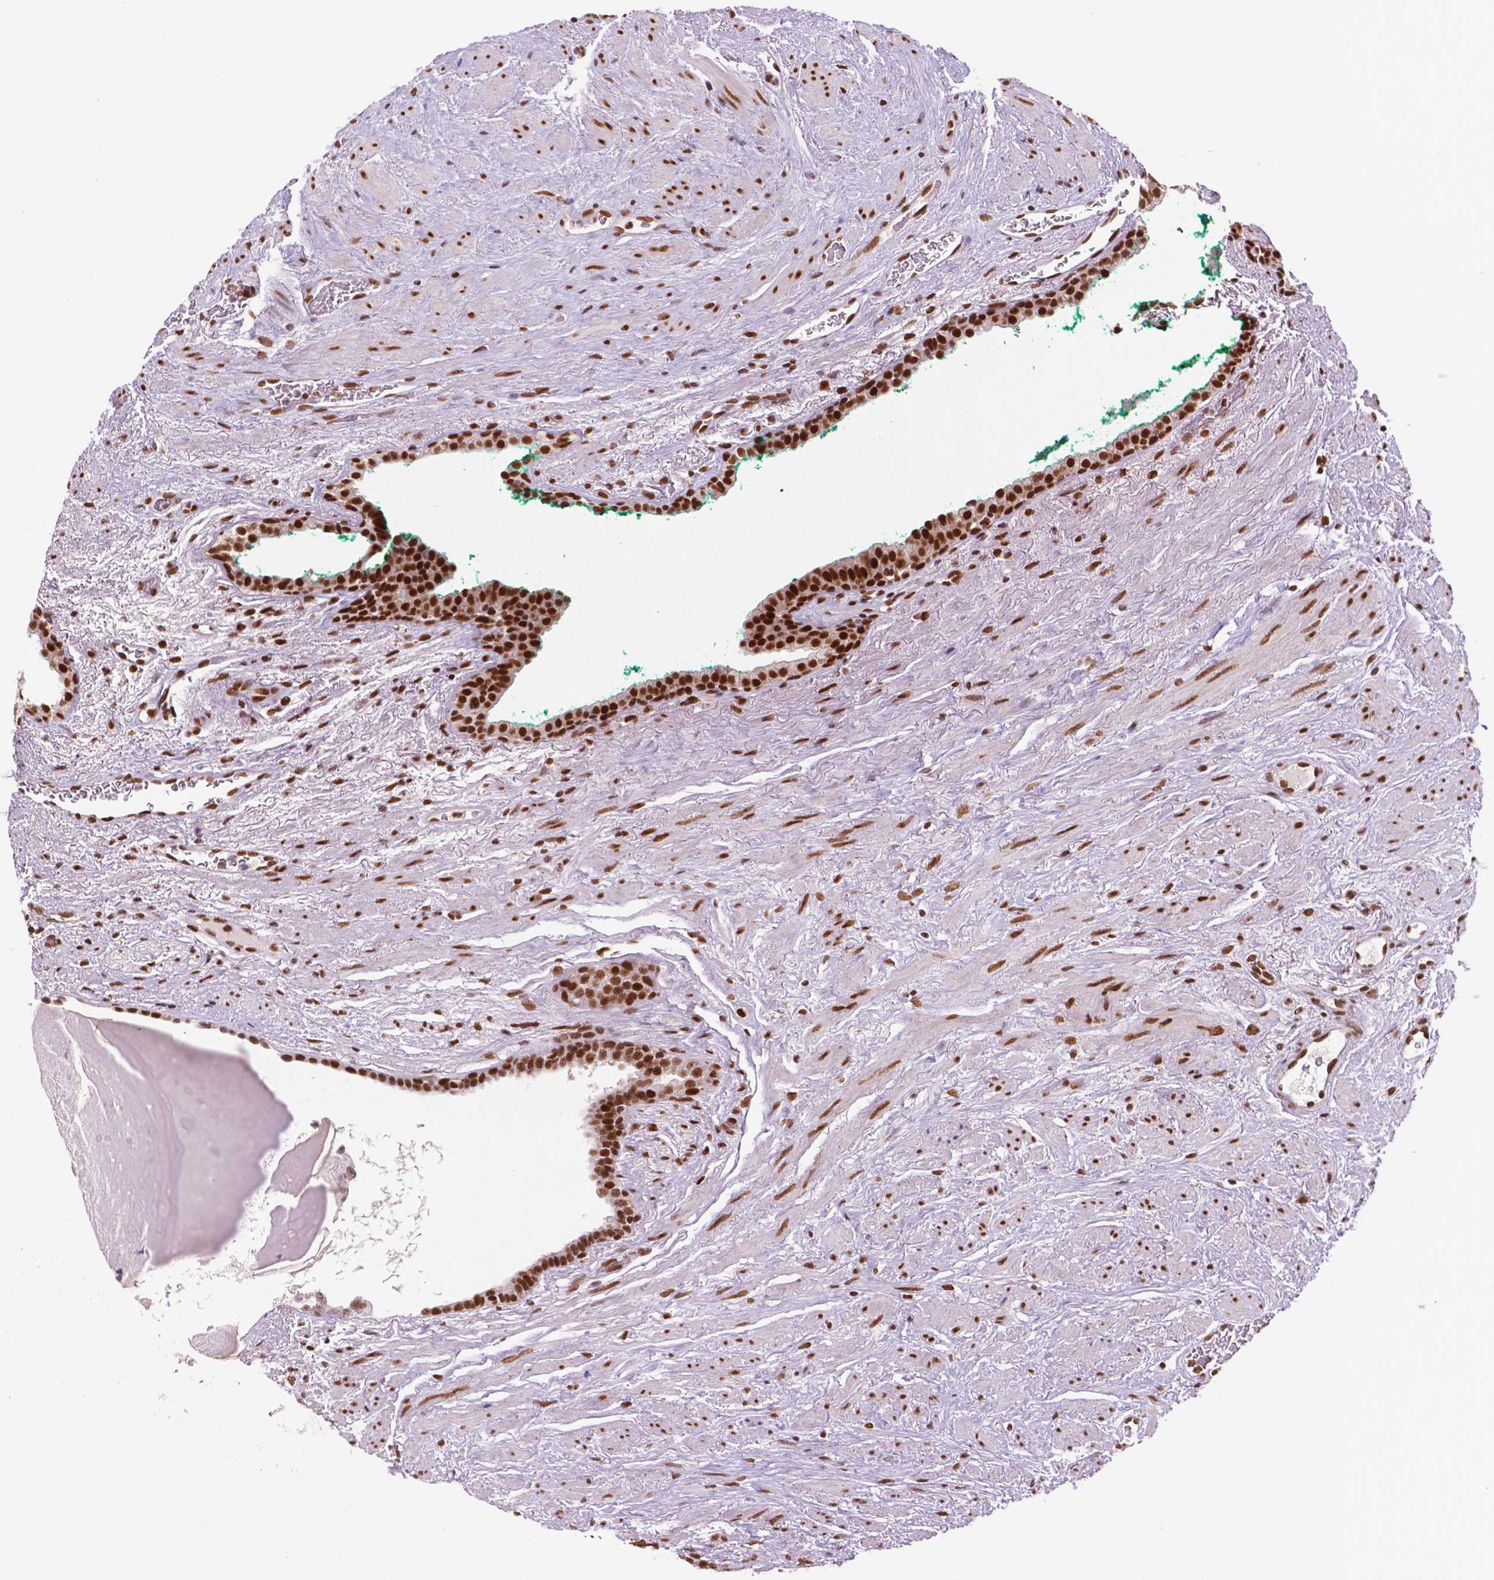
{"staining": {"intensity": "moderate", "quantity": ">75%", "location": "nuclear"}, "tissue": "prostate cancer", "cell_type": "Tumor cells", "image_type": "cancer", "snomed": [{"axis": "morphology", "description": "Adenocarcinoma, High grade"}, {"axis": "topography", "description": "Prostate"}], "caption": "IHC staining of prostate cancer, which reveals medium levels of moderate nuclear positivity in approximately >75% of tumor cells indicating moderate nuclear protein staining. The staining was performed using DAB (3,3'-diaminobenzidine) (brown) for protein detection and nuclei were counterstained in hematoxylin (blue).", "gene": "MLH1", "patient": {"sex": "male", "age": 65}}